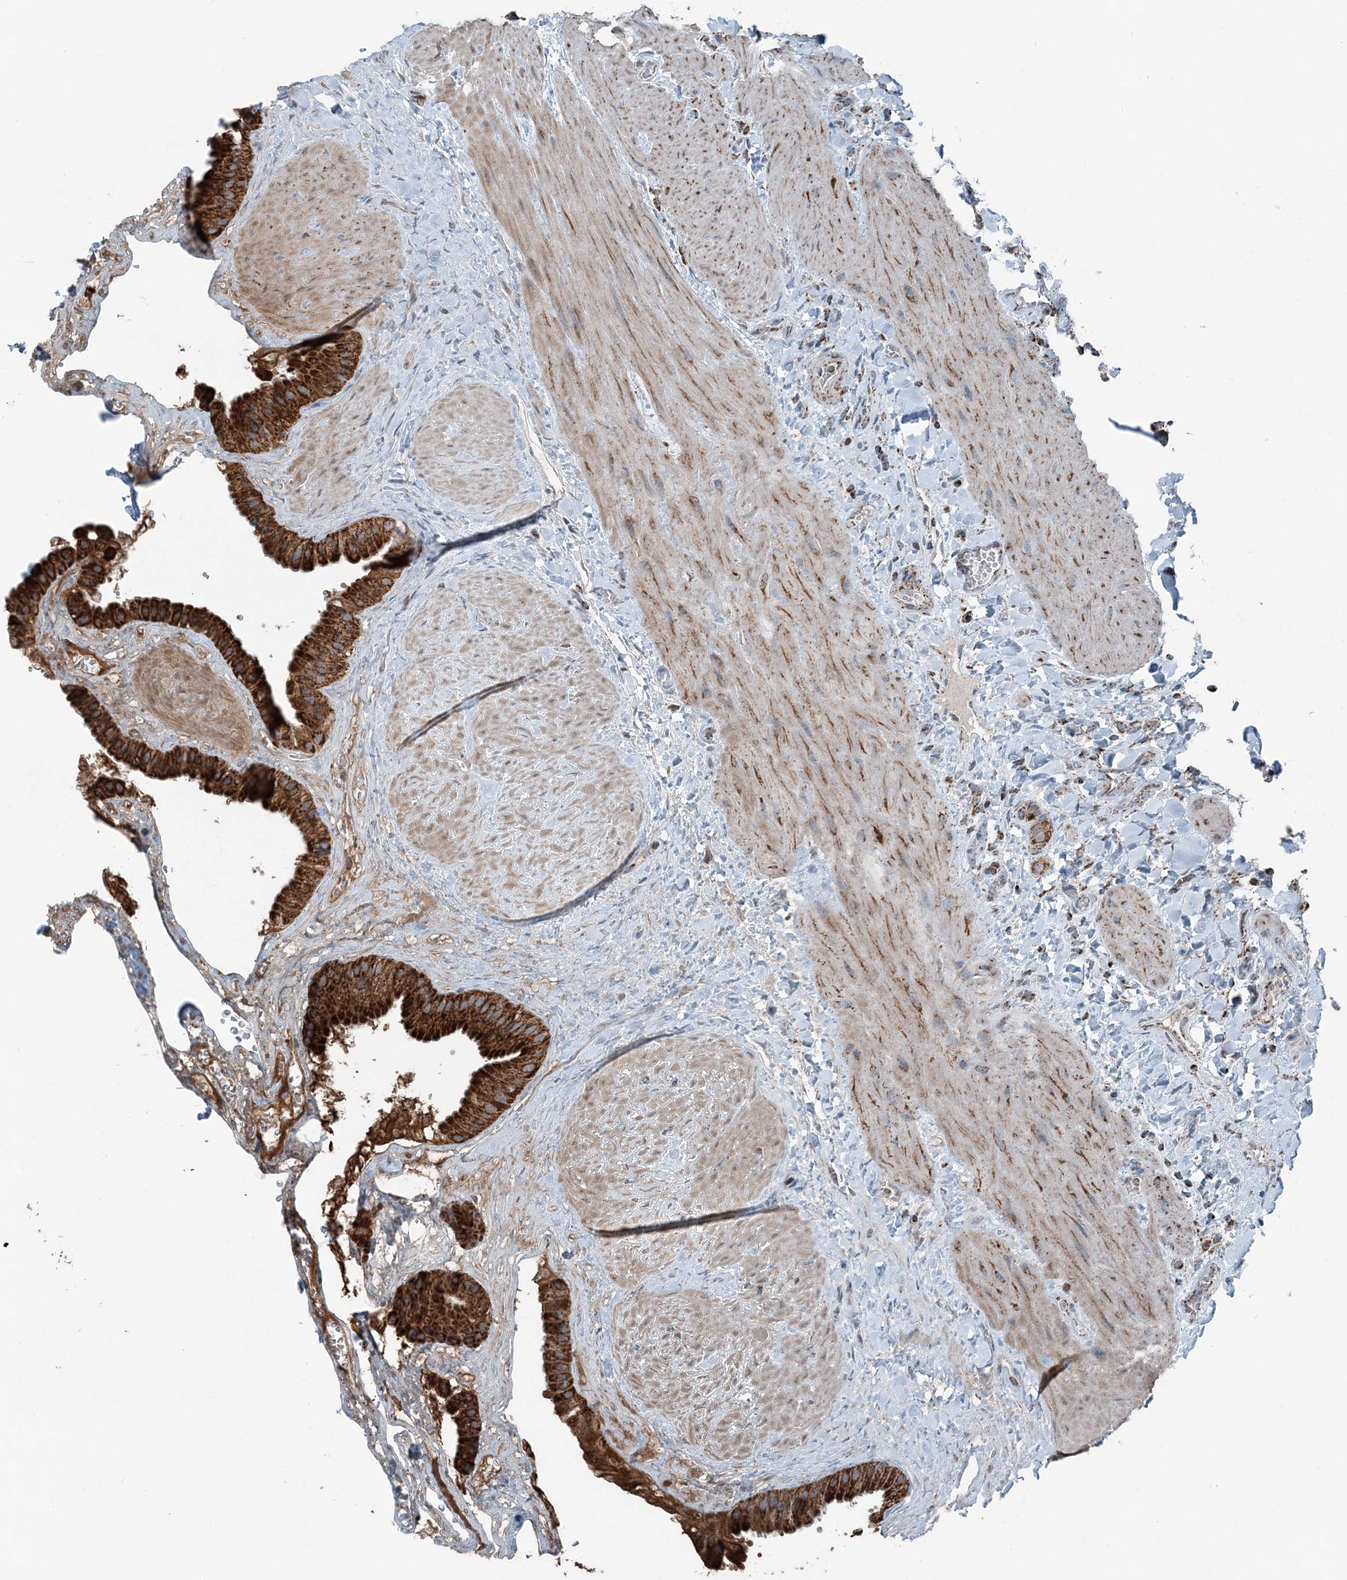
{"staining": {"intensity": "strong", "quantity": ">75%", "location": "cytoplasmic/membranous"}, "tissue": "gallbladder", "cell_type": "Glandular cells", "image_type": "normal", "snomed": [{"axis": "morphology", "description": "Normal tissue, NOS"}, {"axis": "topography", "description": "Gallbladder"}], "caption": "DAB immunohistochemical staining of normal gallbladder exhibits strong cytoplasmic/membranous protein positivity in approximately >75% of glandular cells.", "gene": "SUCLG1", "patient": {"sex": "male", "age": 55}}